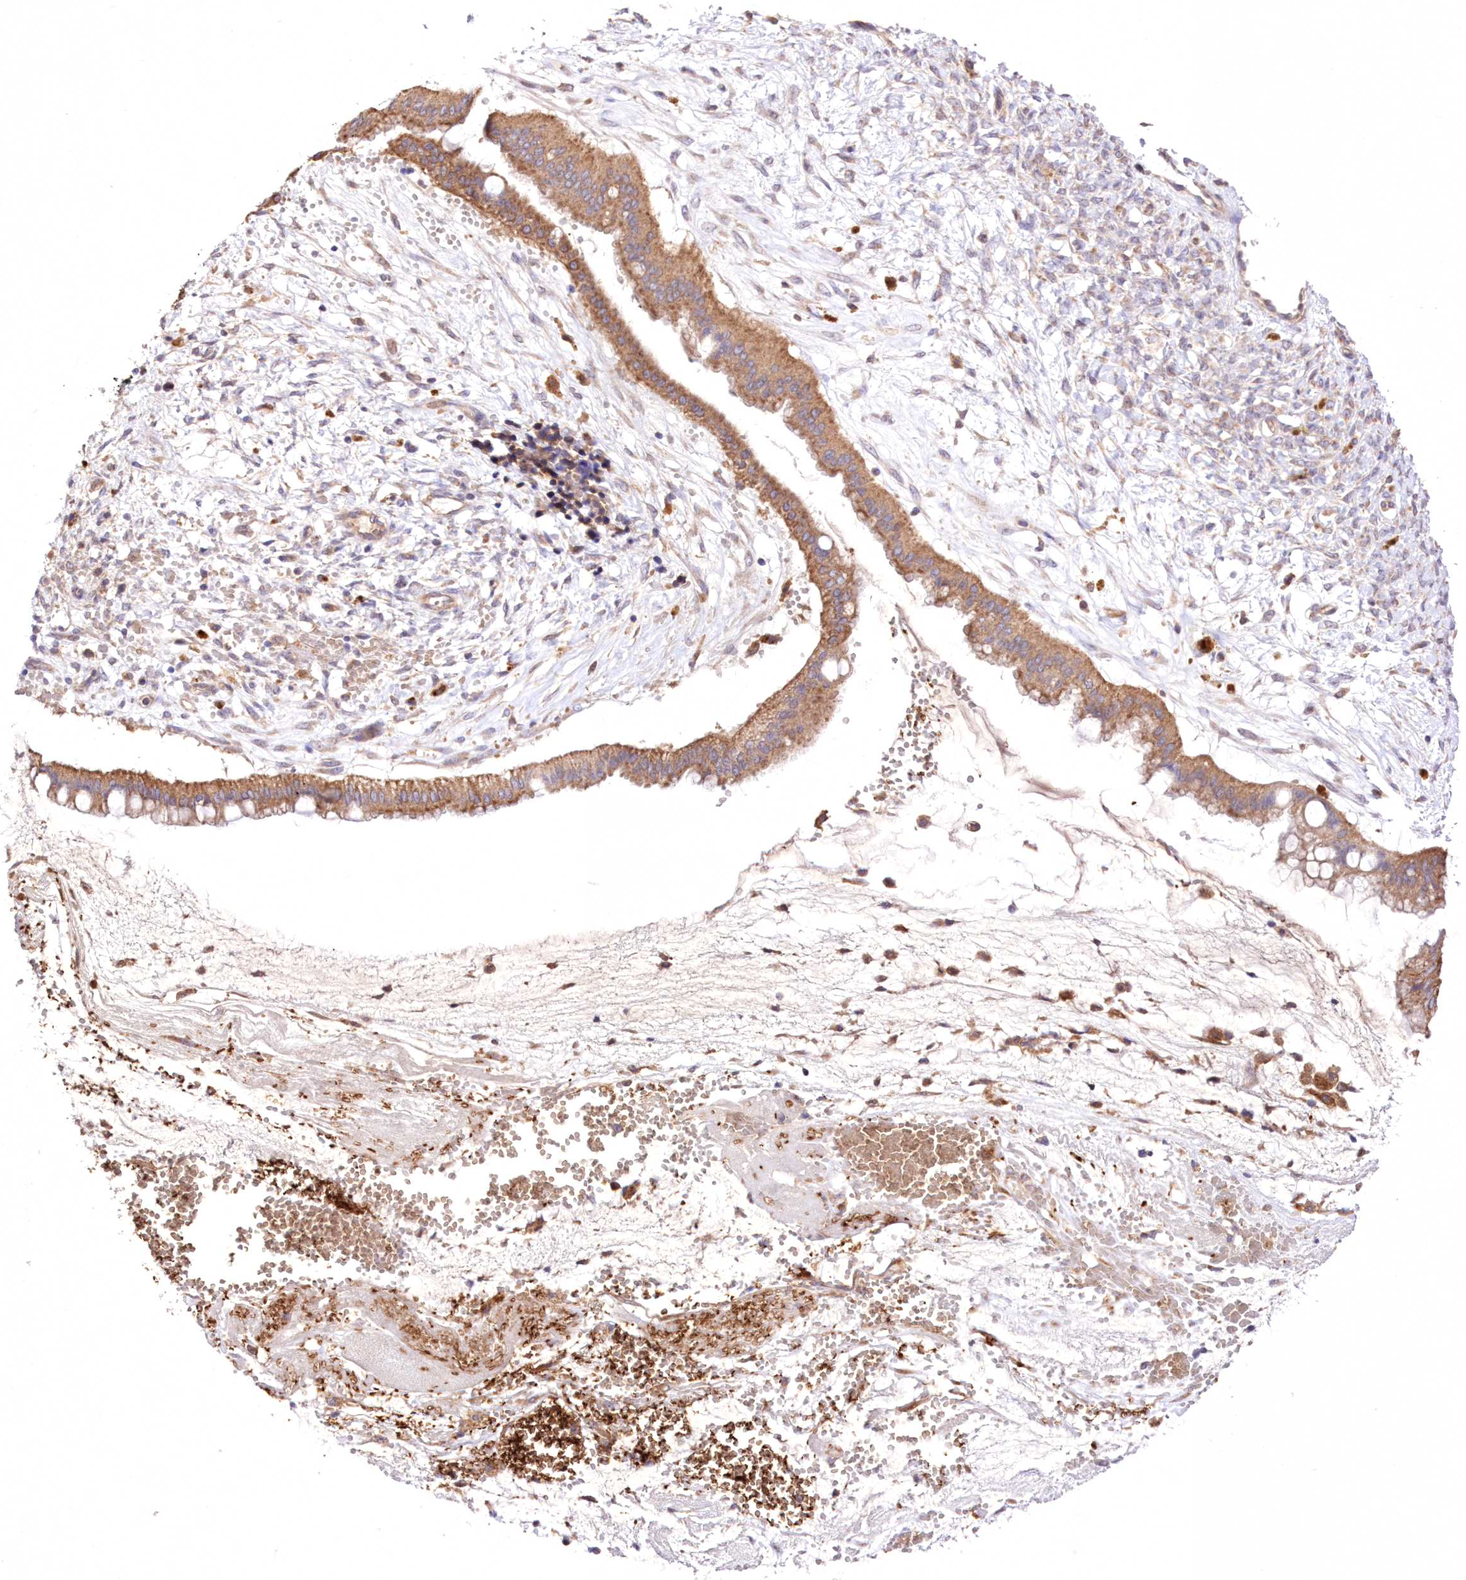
{"staining": {"intensity": "moderate", "quantity": ">75%", "location": "cytoplasmic/membranous"}, "tissue": "ovarian cancer", "cell_type": "Tumor cells", "image_type": "cancer", "snomed": [{"axis": "morphology", "description": "Cystadenocarcinoma, mucinous, NOS"}, {"axis": "topography", "description": "Ovary"}], "caption": "This image demonstrates immunohistochemistry (IHC) staining of mucinous cystadenocarcinoma (ovarian), with medium moderate cytoplasmic/membranous positivity in approximately >75% of tumor cells.", "gene": "FCHO2", "patient": {"sex": "female", "age": 73}}